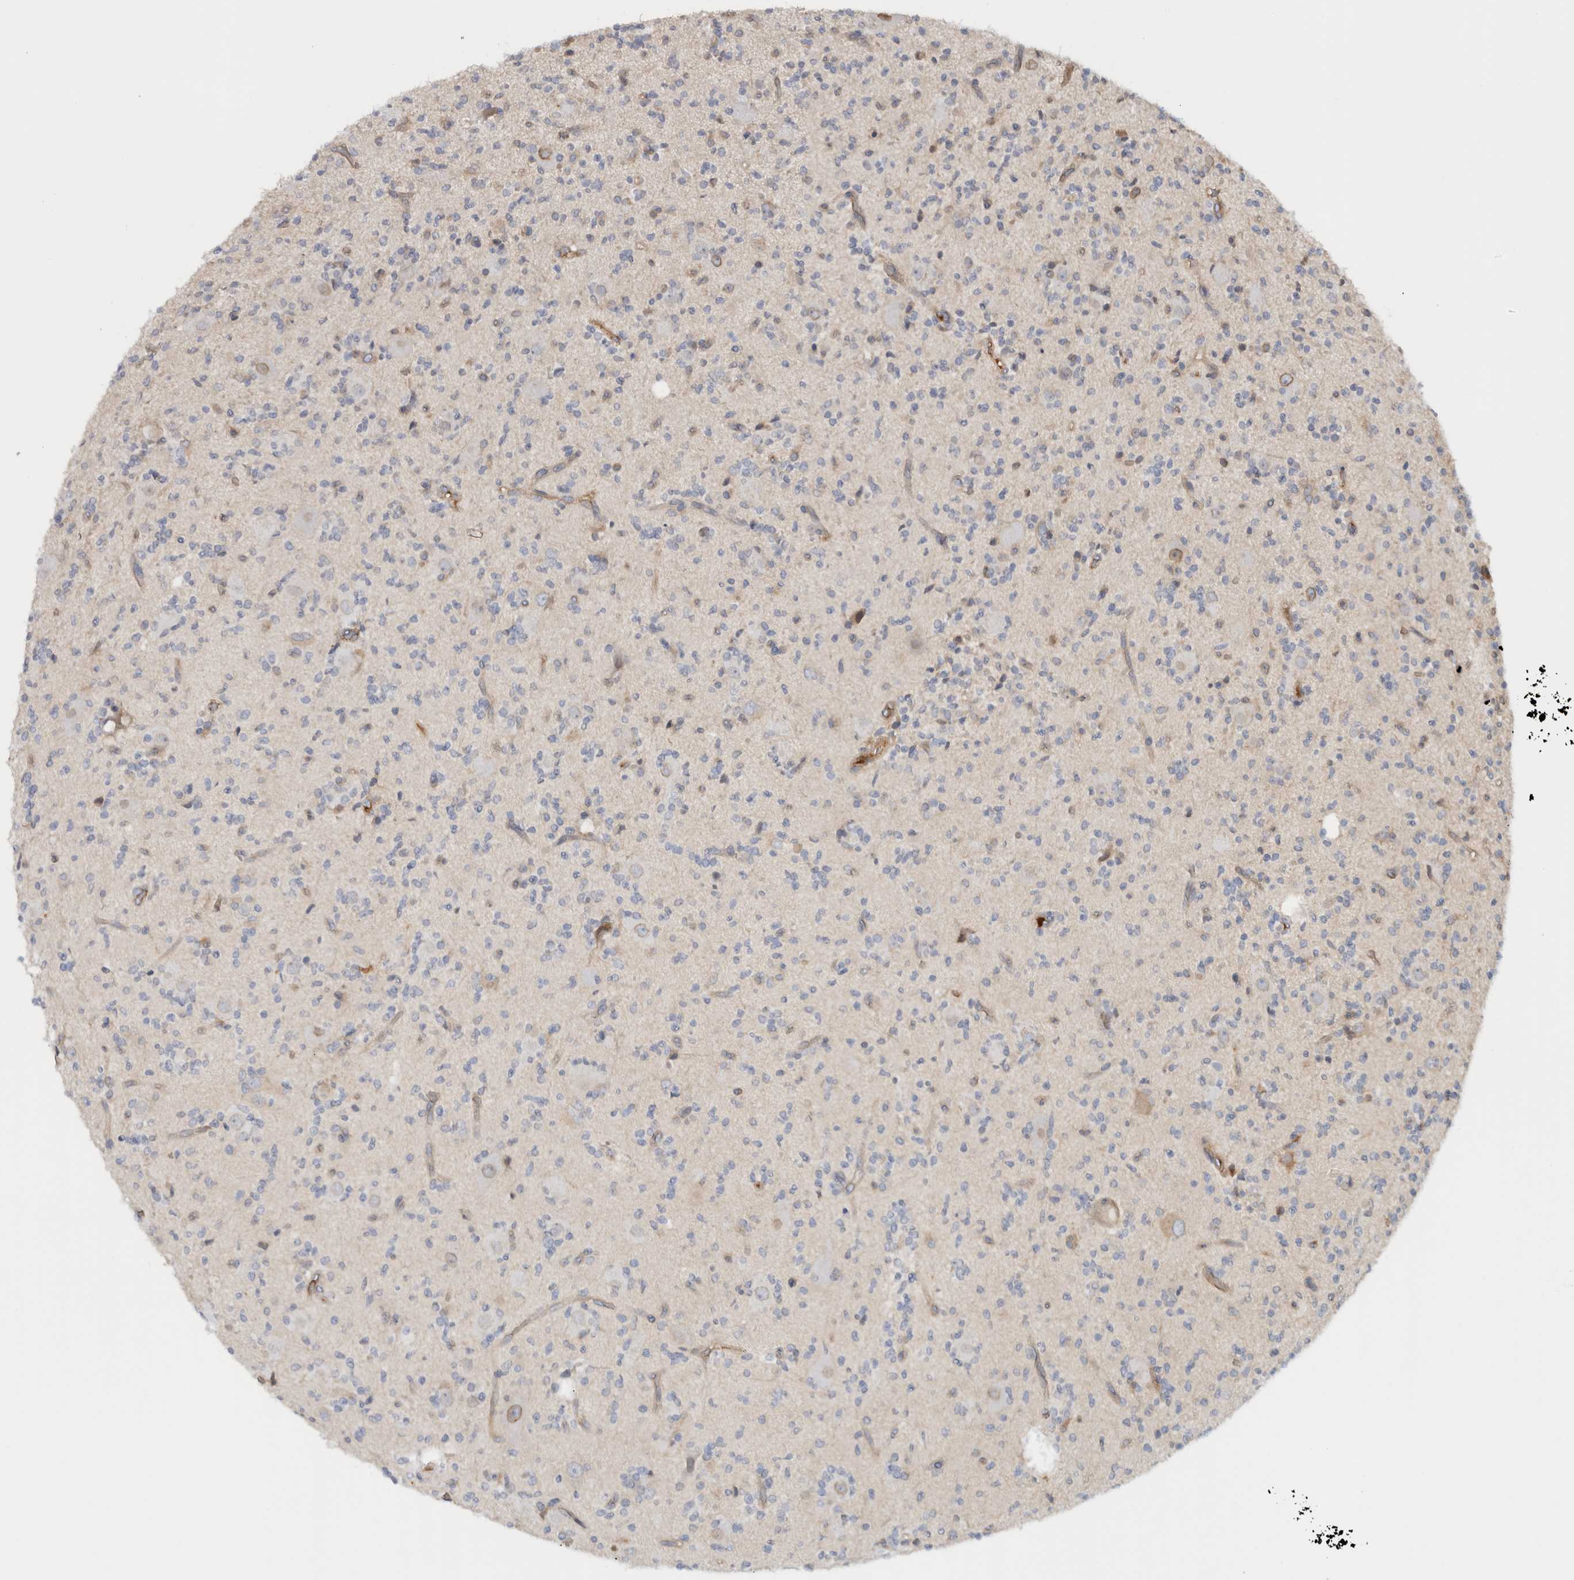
{"staining": {"intensity": "negative", "quantity": "none", "location": "none"}, "tissue": "glioma", "cell_type": "Tumor cells", "image_type": "cancer", "snomed": [{"axis": "morphology", "description": "Glioma, malignant, High grade"}, {"axis": "topography", "description": "Brain"}], "caption": "Tumor cells are negative for brown protein staining in malignant glioma (high-grade). Brightfield microscopy of IHC stained with DAB (brown) and hematoxylin (blue), captured at high magnification.", "gene": "CFI", "patient": {"sex": "male", "age": 34}}